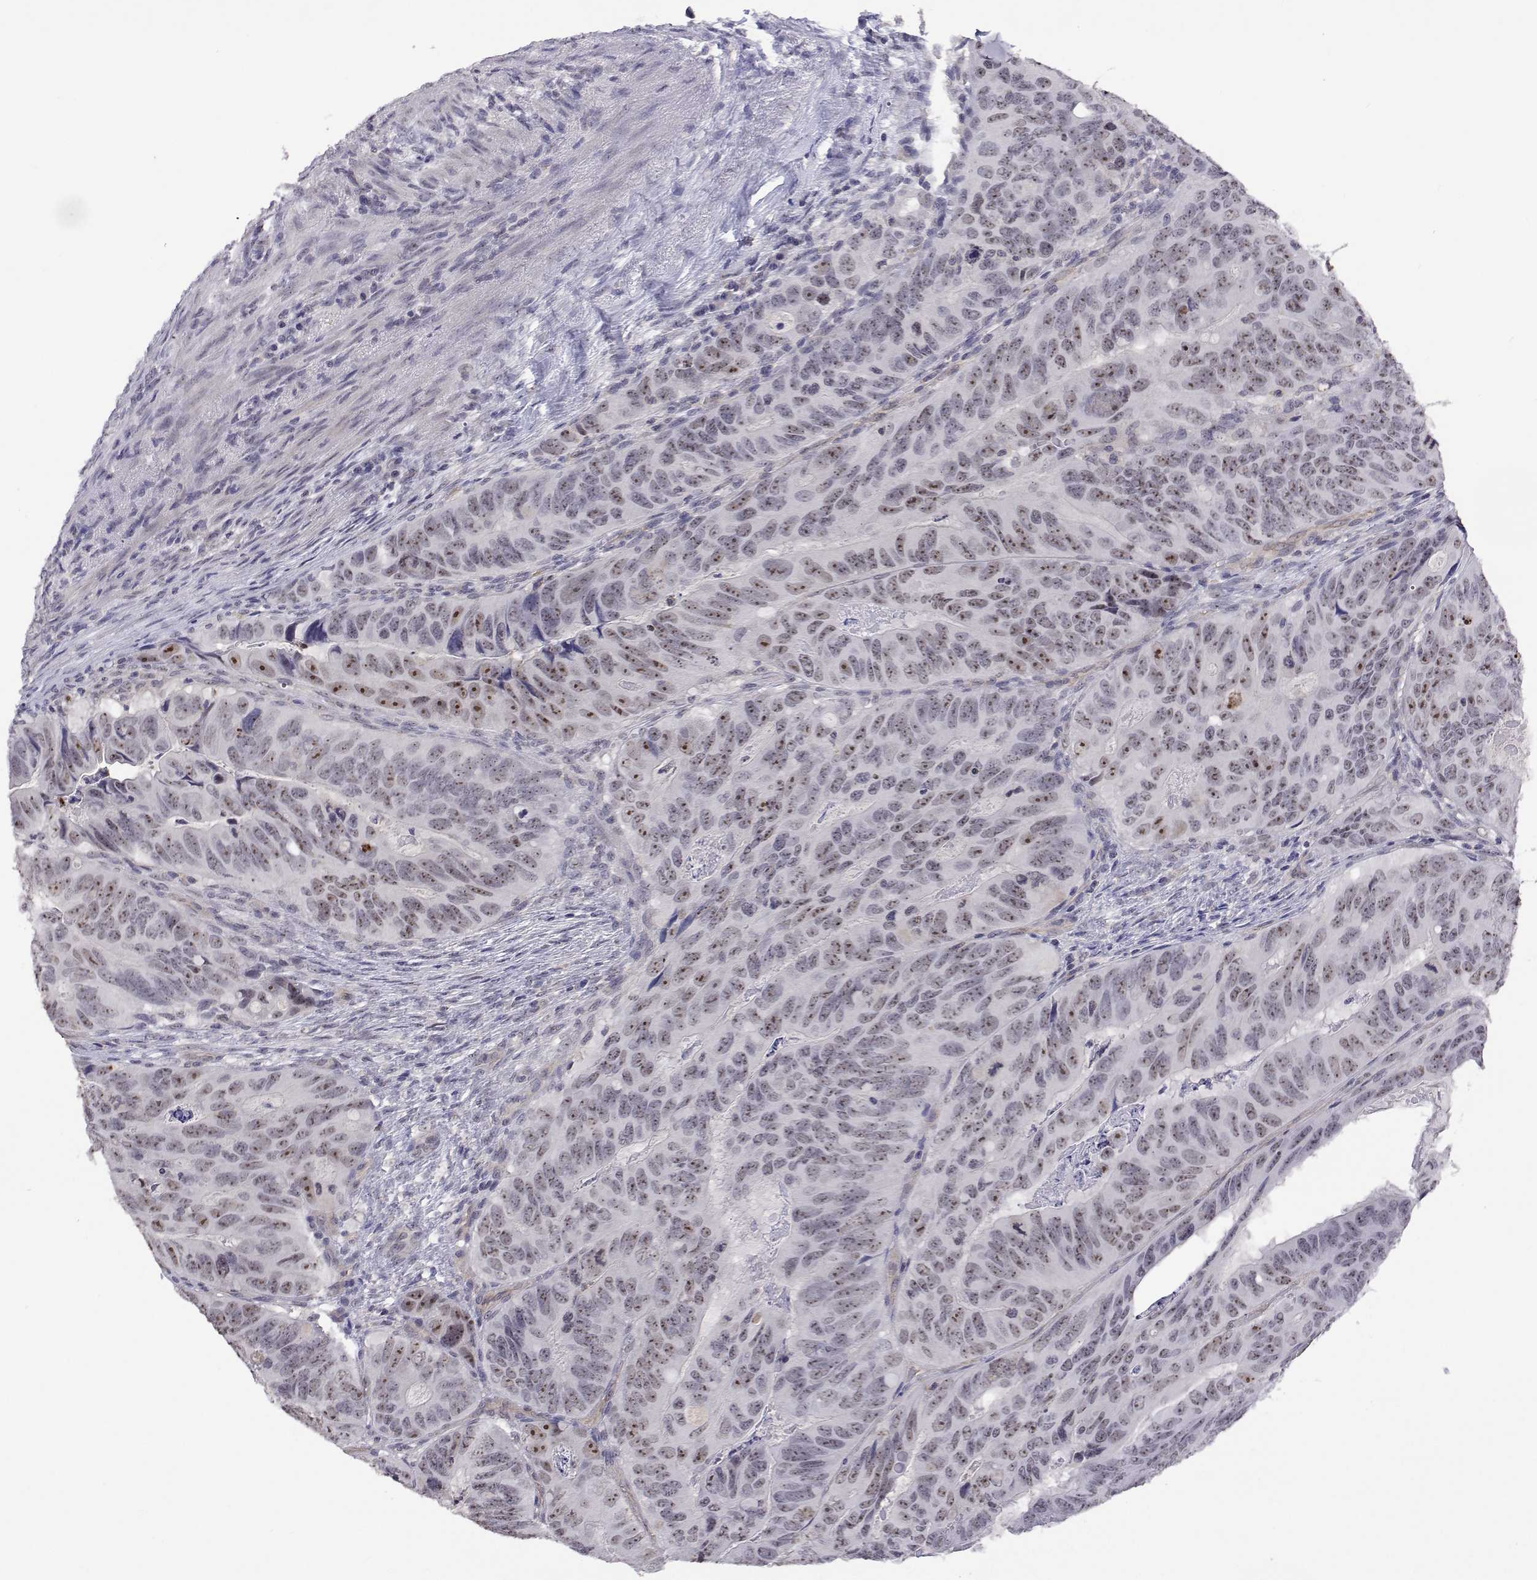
{"staining": {"intensity": "moderate", "quantity": "25%-75%", "location": "nuclear"}, "tissue": "colorectal cancer", "cell_type": "Tumor cells", "image_type": "cancer", "snomed": [{"axis": "morphology", "description": "Adenocarcinoma, NOS"}, {"axis": "topography", "description": "Colon"}], "caption": "A histopathology image of colorectal cancer stained for a protein demonstrates moderate nuclear brown staining in tumor cells.", "gene": "NHP2", "patient": {"sex": "male", "age": 79}}